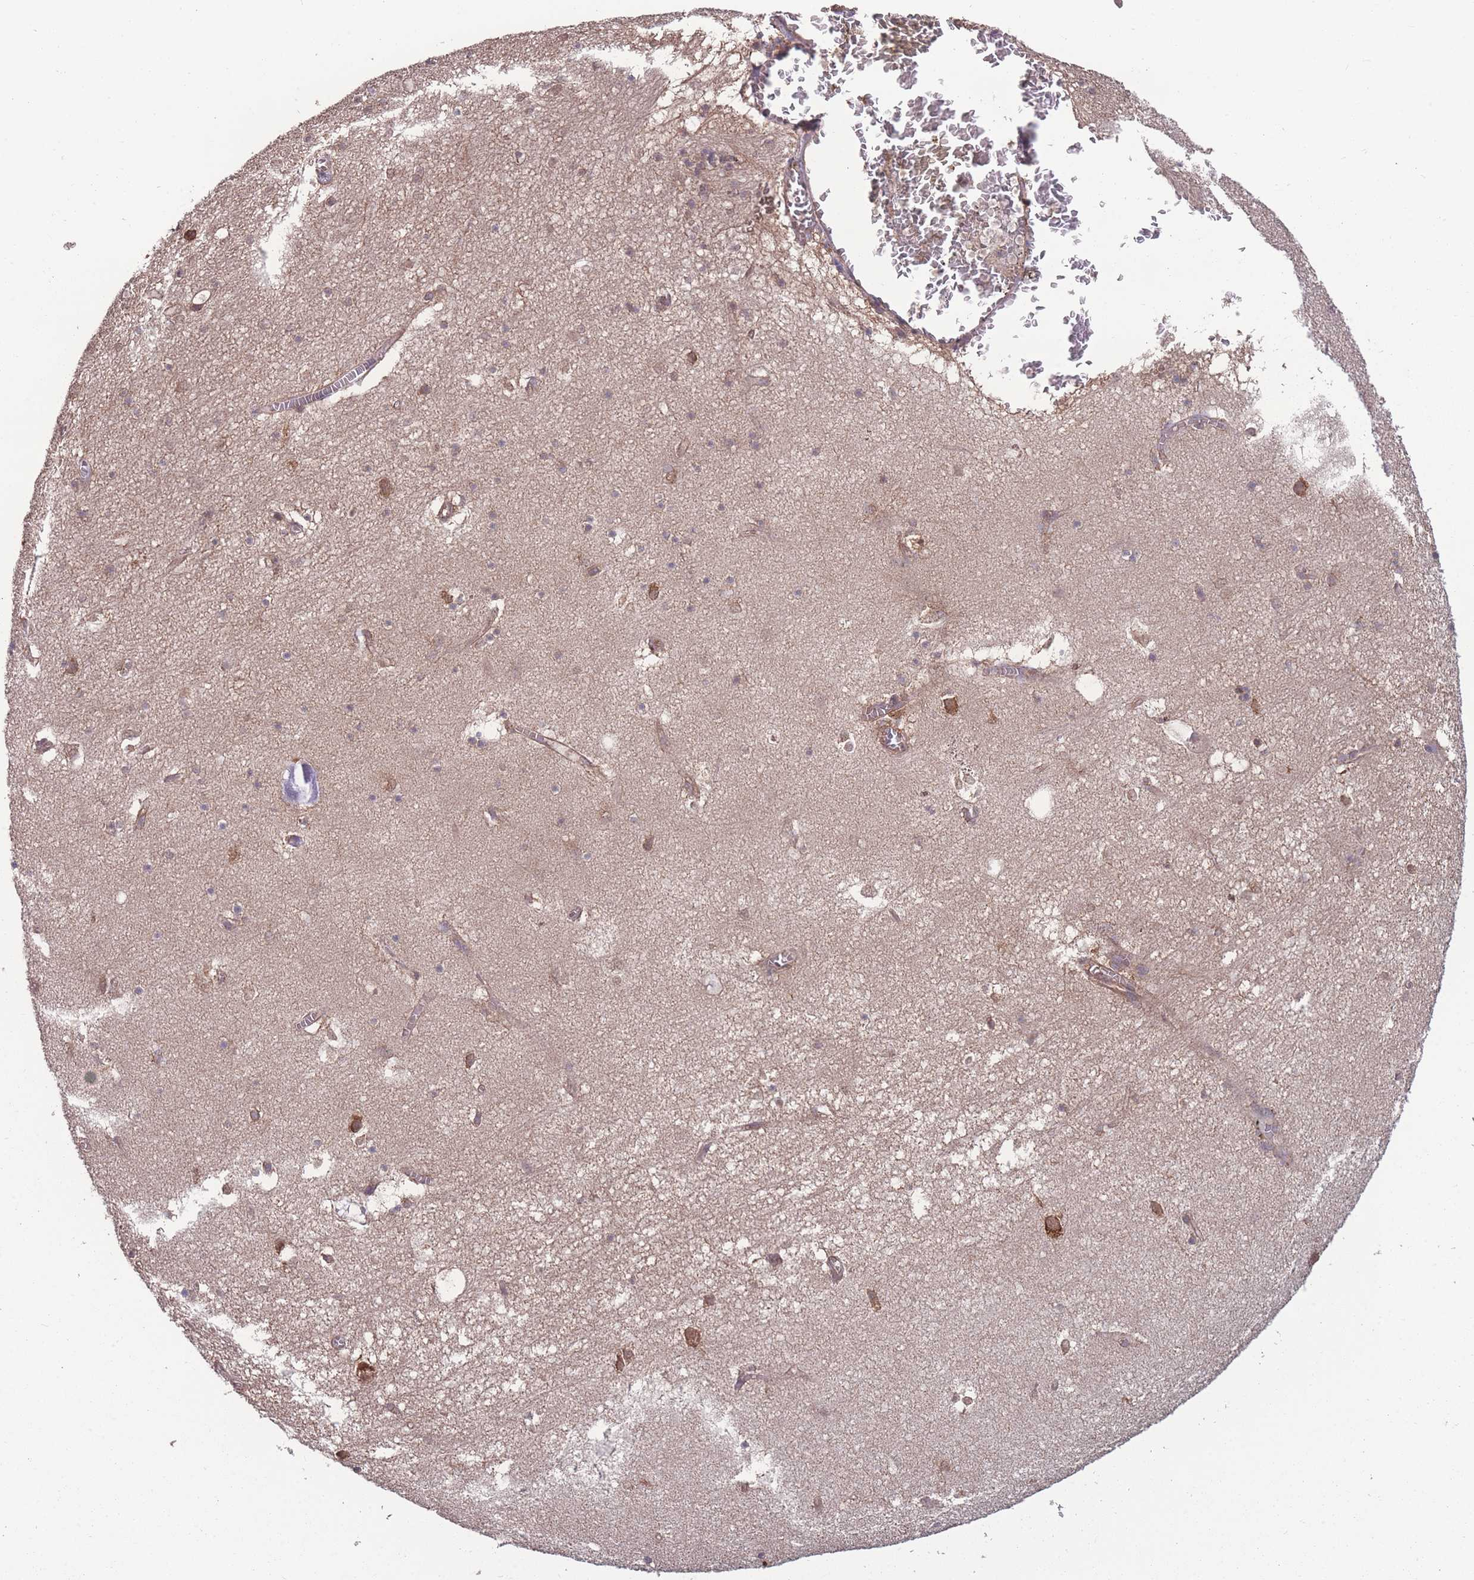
{"staining": {"intensity": "weak", "quantity": "<25%", "location": "cytoplasmic/membranous"}, "tissue": "hippocampus", "cell_type": "Glial cells", "image_type": "normal", "snomed": [{"axis": "morphology", "description": "Normal tissue, NOS"}, {"axis": "topography", "description": "Hippocampus"}], "caption": "There is no significant staining in glial cells of hippocampus. Brightfield microscopy of IHC stained with DAB (3,3'-diaminobenzidine) (brown) and hematoxylin (blue), captured at high magnification.", "gene": "ZPR1", "patient": {"sex": "female", "age": 64}}